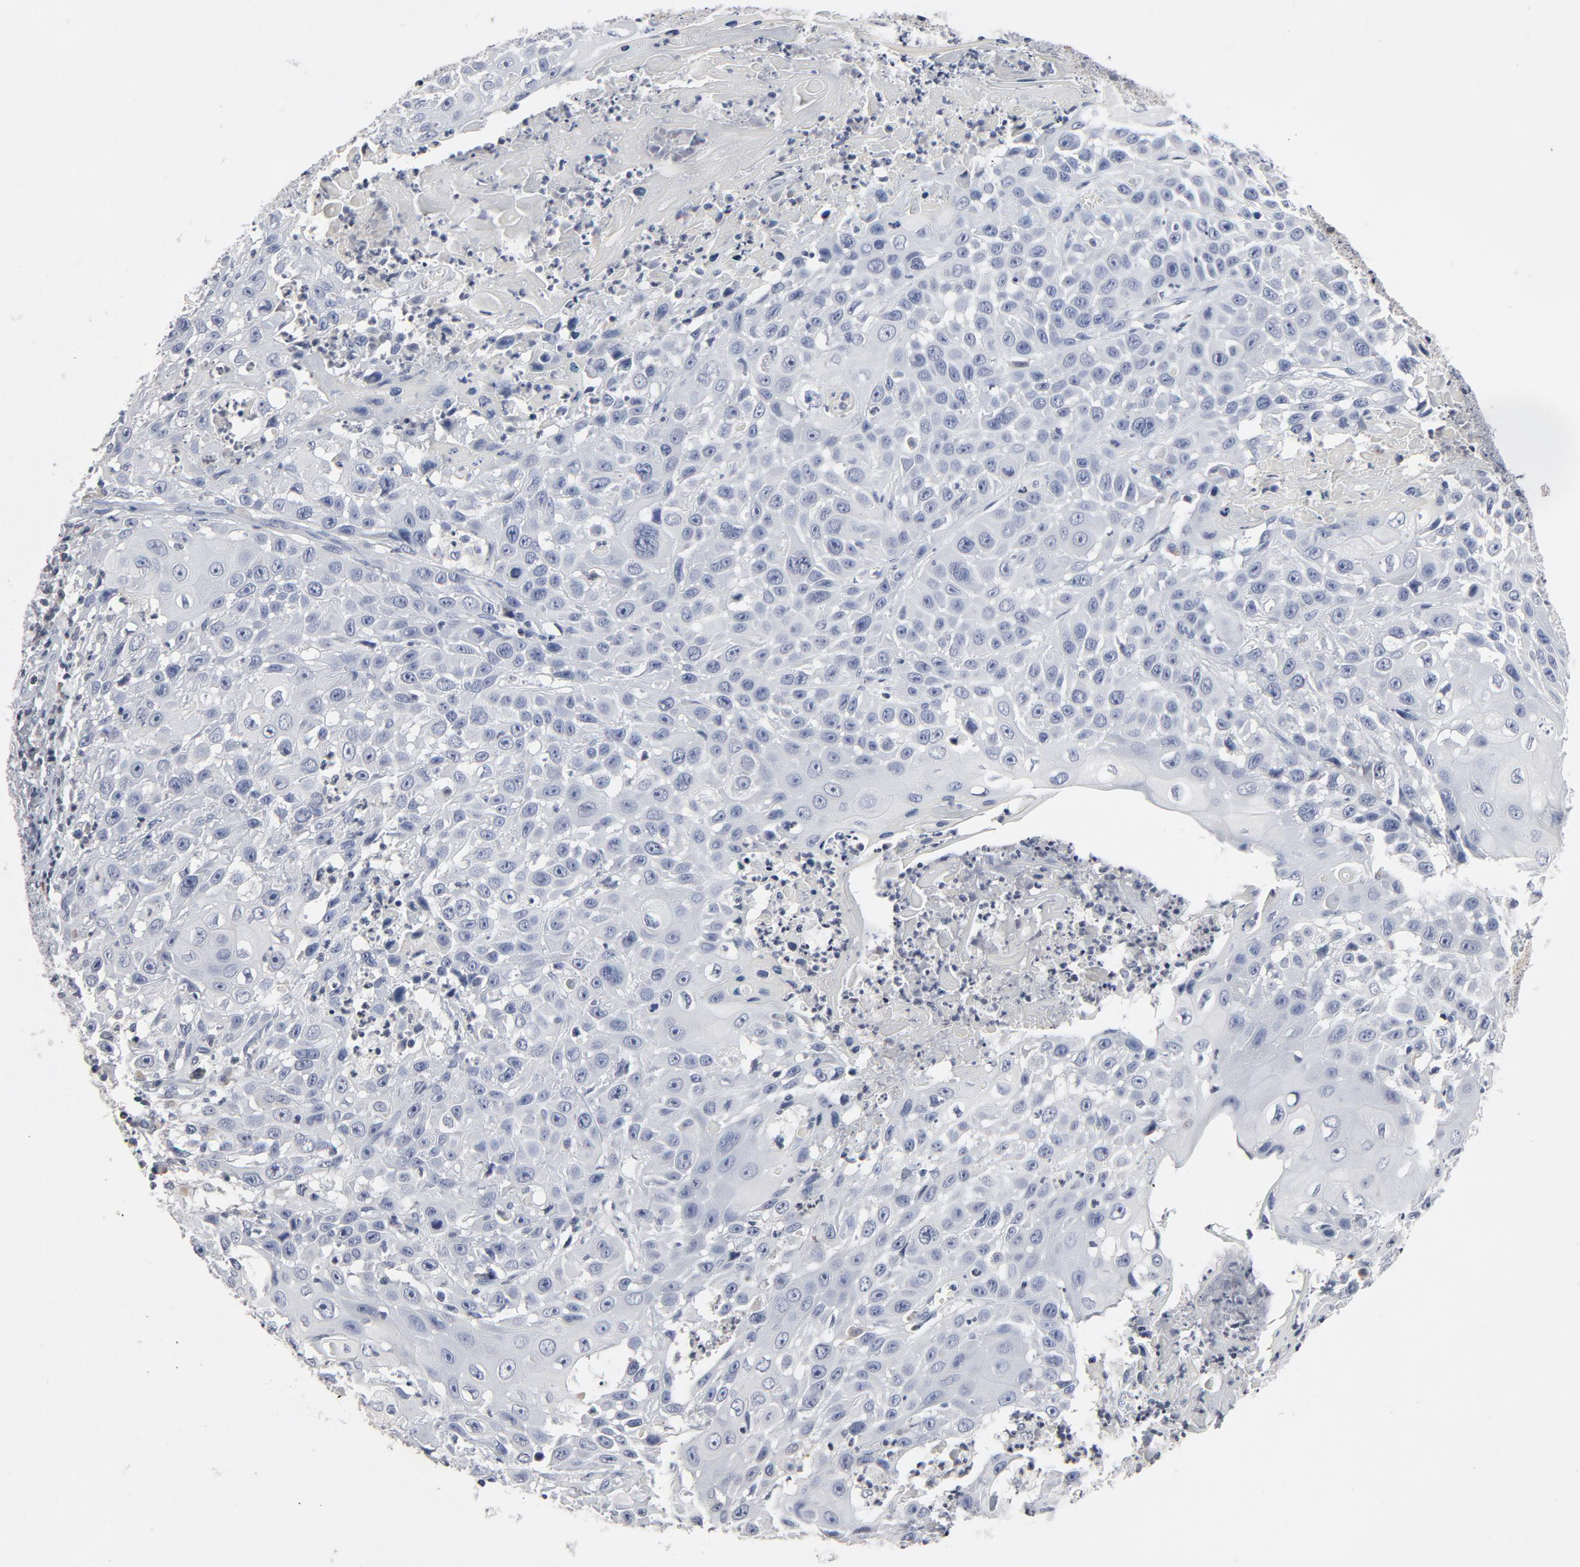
{"staining": {"intensity": "negative", "quantity": "none", "location": "none"}, "tissue": "cervical cancer", "cell_type": "Tumor cells", "image_type": "cancer", "snomed": [{"axis": "morphology", "description": "Squamous cell carcinoma, NOS"}, {"axis": "topography", "description": "Cervix"}], "caption": "Tumor cells show no significant protein expression in squamous cell carcinoma (cervical).", "gene": "TCL1A", "patient": {"sex": "female", "age": 39}}